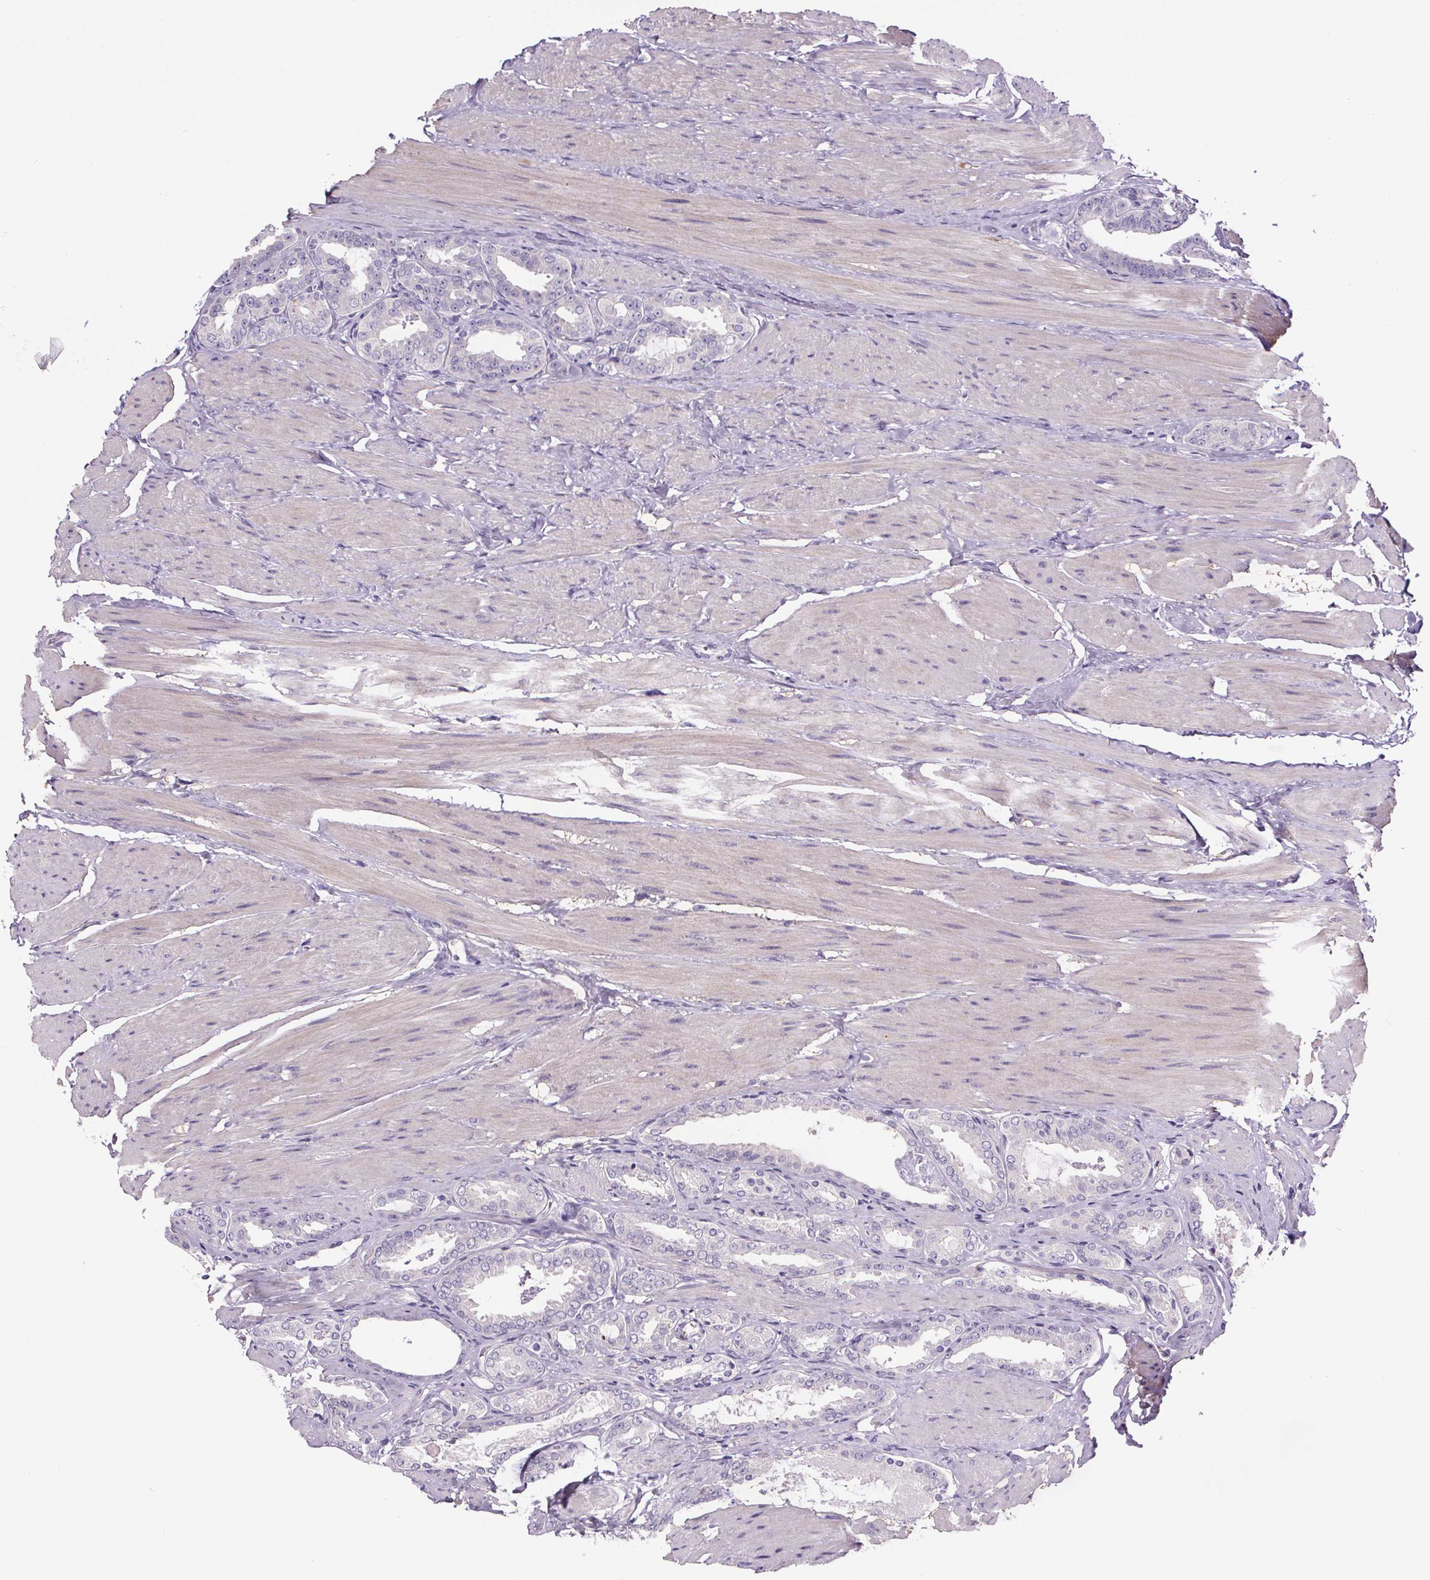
{"staining": {"intensity": "negative", "quantity": "none", "location": "none"}, "tissue": "prostate cancer", "cell_type": "Tumor cells", "image_type": "cancer", "snomed": [{"axis": "morphology", "description": "Adenocarcinoma, High grade"}, {"axis": "topography", "description": "Prostate"}], "caption": "Immunohistochemical staining of human high-grade adenocarcinoma (prostate) demonstrates no significant positivity in tumor cells.", "gene": "CUBN", "patient": {"sex": "male", "age": 63}}